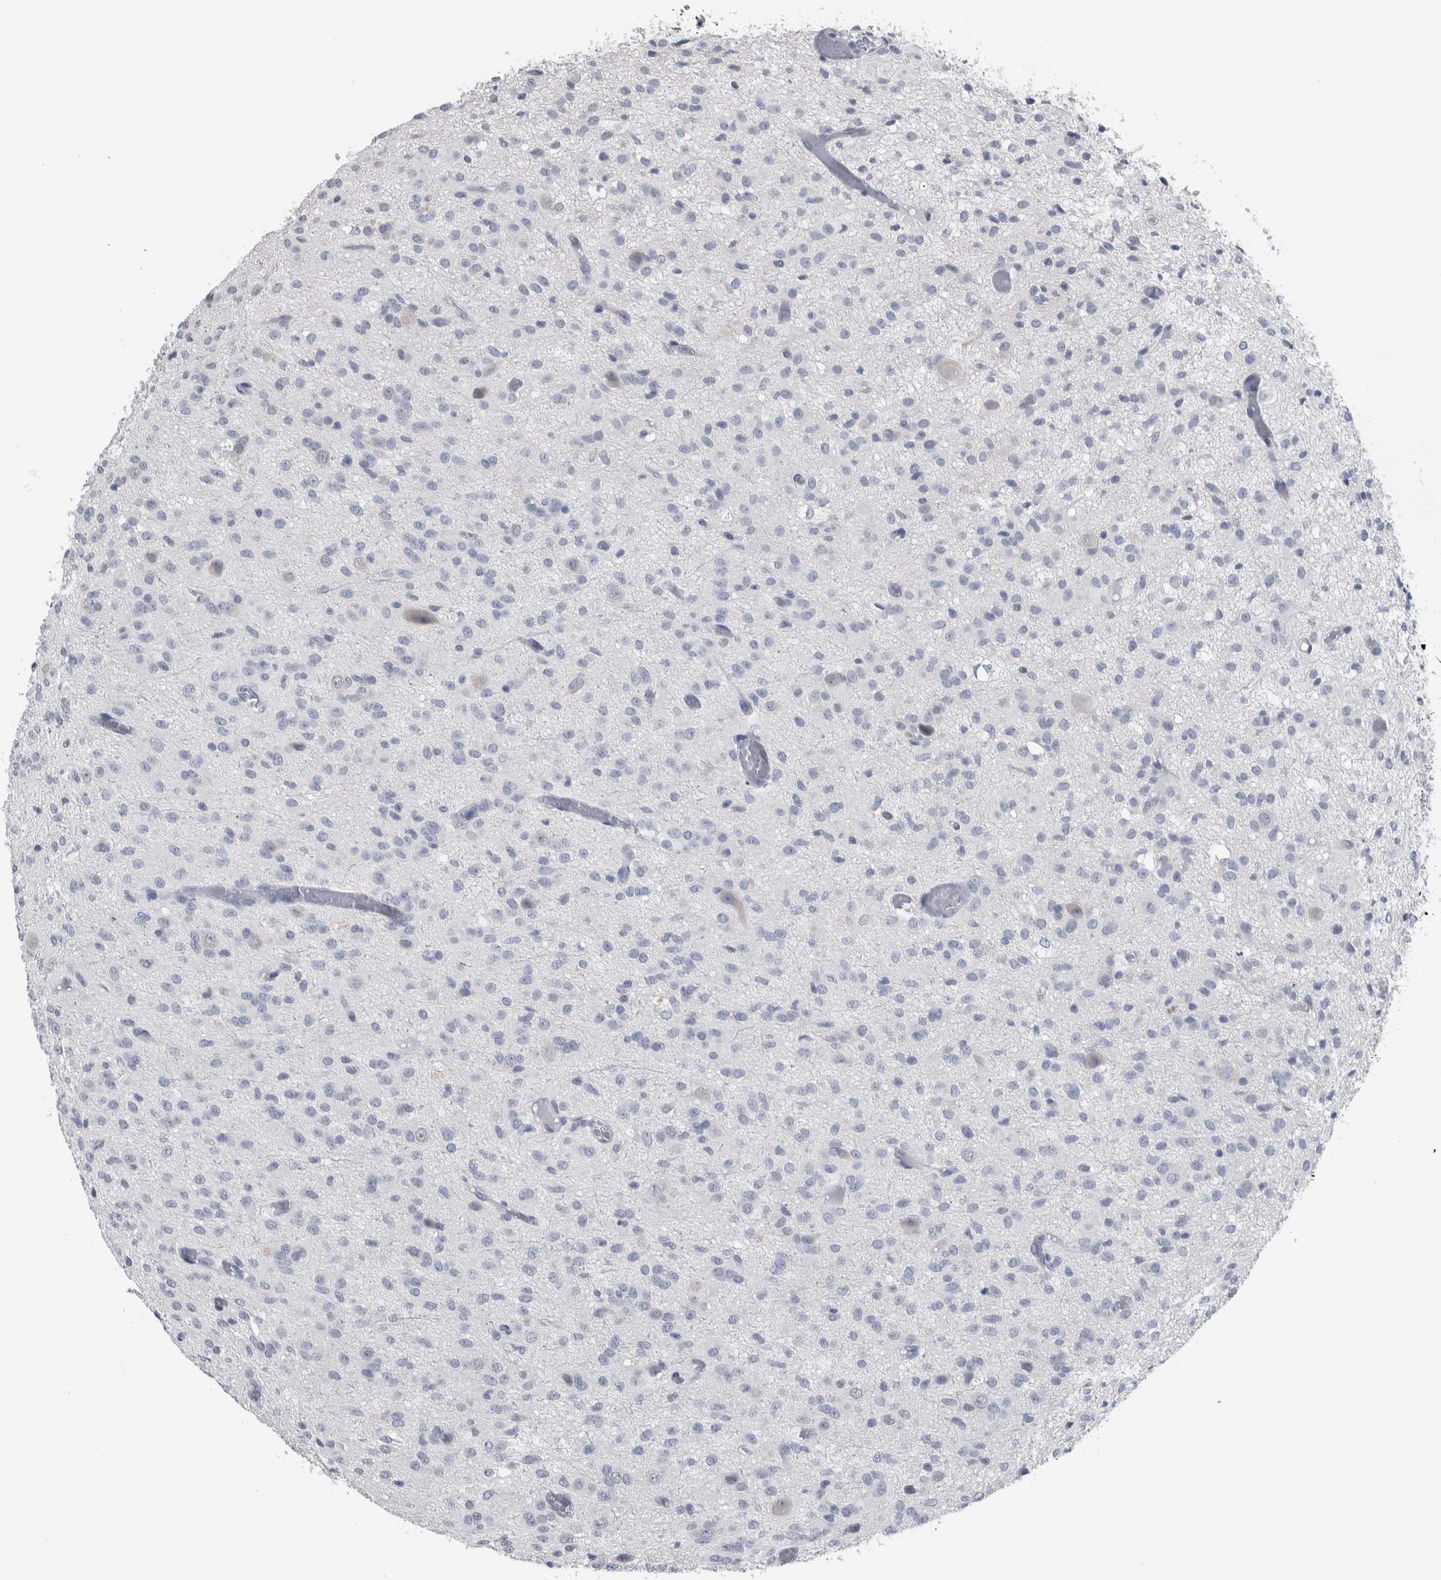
{"staining": {"intensity": "negative", "quantity": "none", "location": "none"}, "tissue": "glioma", "cell_type": "Tumor cells", "image_type": "cancer", "snomed": [{"axis": "morphology", "description": "Glioma, malignant, High grade"}, {"axis": "topography", "description": "Brain"}], "caption": "Human malignant glioma (high-grade) stained for a protein using immunohistochemistry exhibits no positivity in tumor cells.", "gene": "CDH17", "patient": {"sex": "female", "age": 59}}